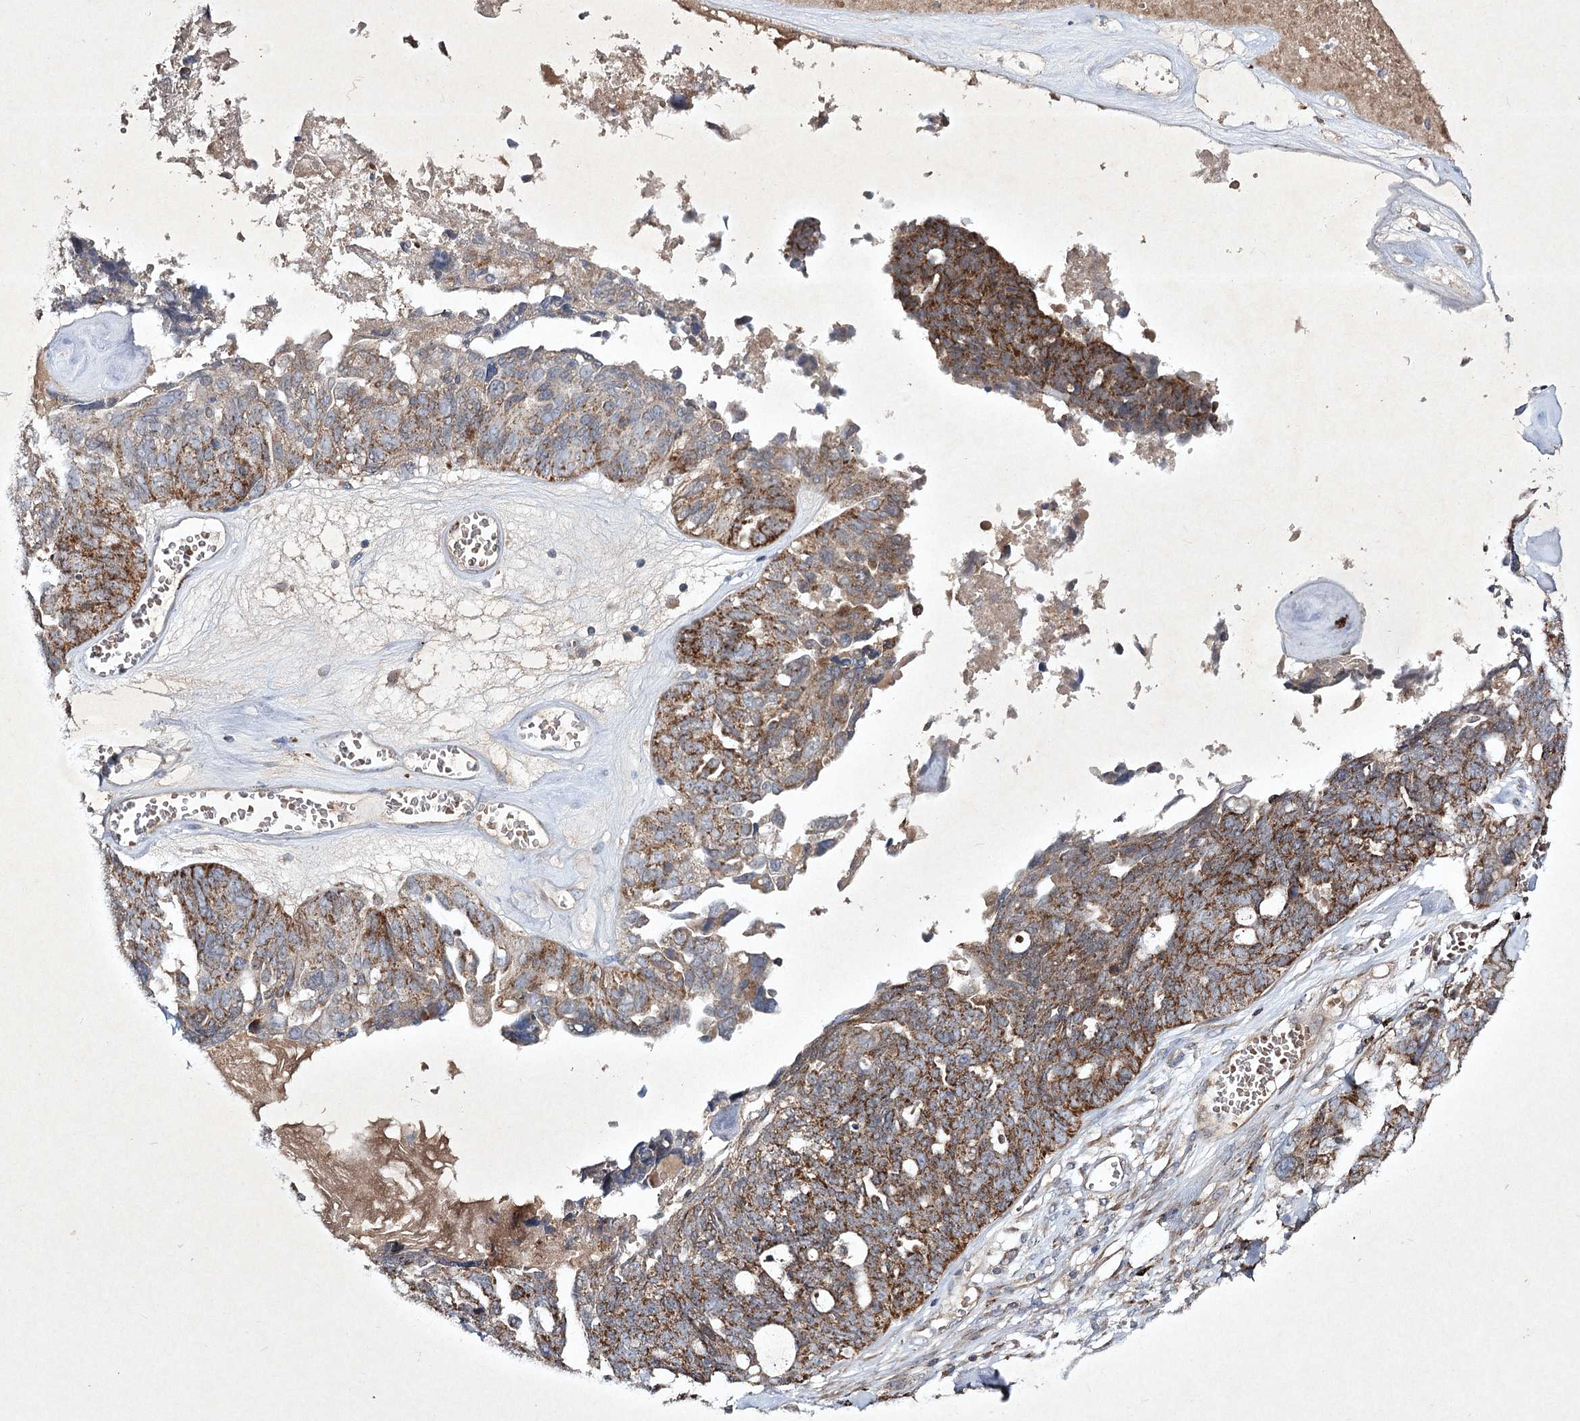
{"staining": {"intensity": "moderate", "quantity": ">75%", "location": "cytoplasmic/membranous"}, "tissue": "ovarian cancer", "cell_type": "Tumor cells", "image_type": "cancer", "snomed": [{"axis": "morphology", "description": "Cystadenocarcinoma, serous, NOS"}, {"axis": "topography", "description": "Ovary"}], "caption": "IHC image of neoplastic tissue: serous cystadenocarcinoma (ovarian) stained using immunohistochemistry shows medium levels of moderate protein expression localized specifically in the cytoplasmic/membranous of tumor cells, appearing as a cytoplasmic/membranous brown color.", "gene": "PYROXD2", "patient": {"sex": "female", "age": 79}}